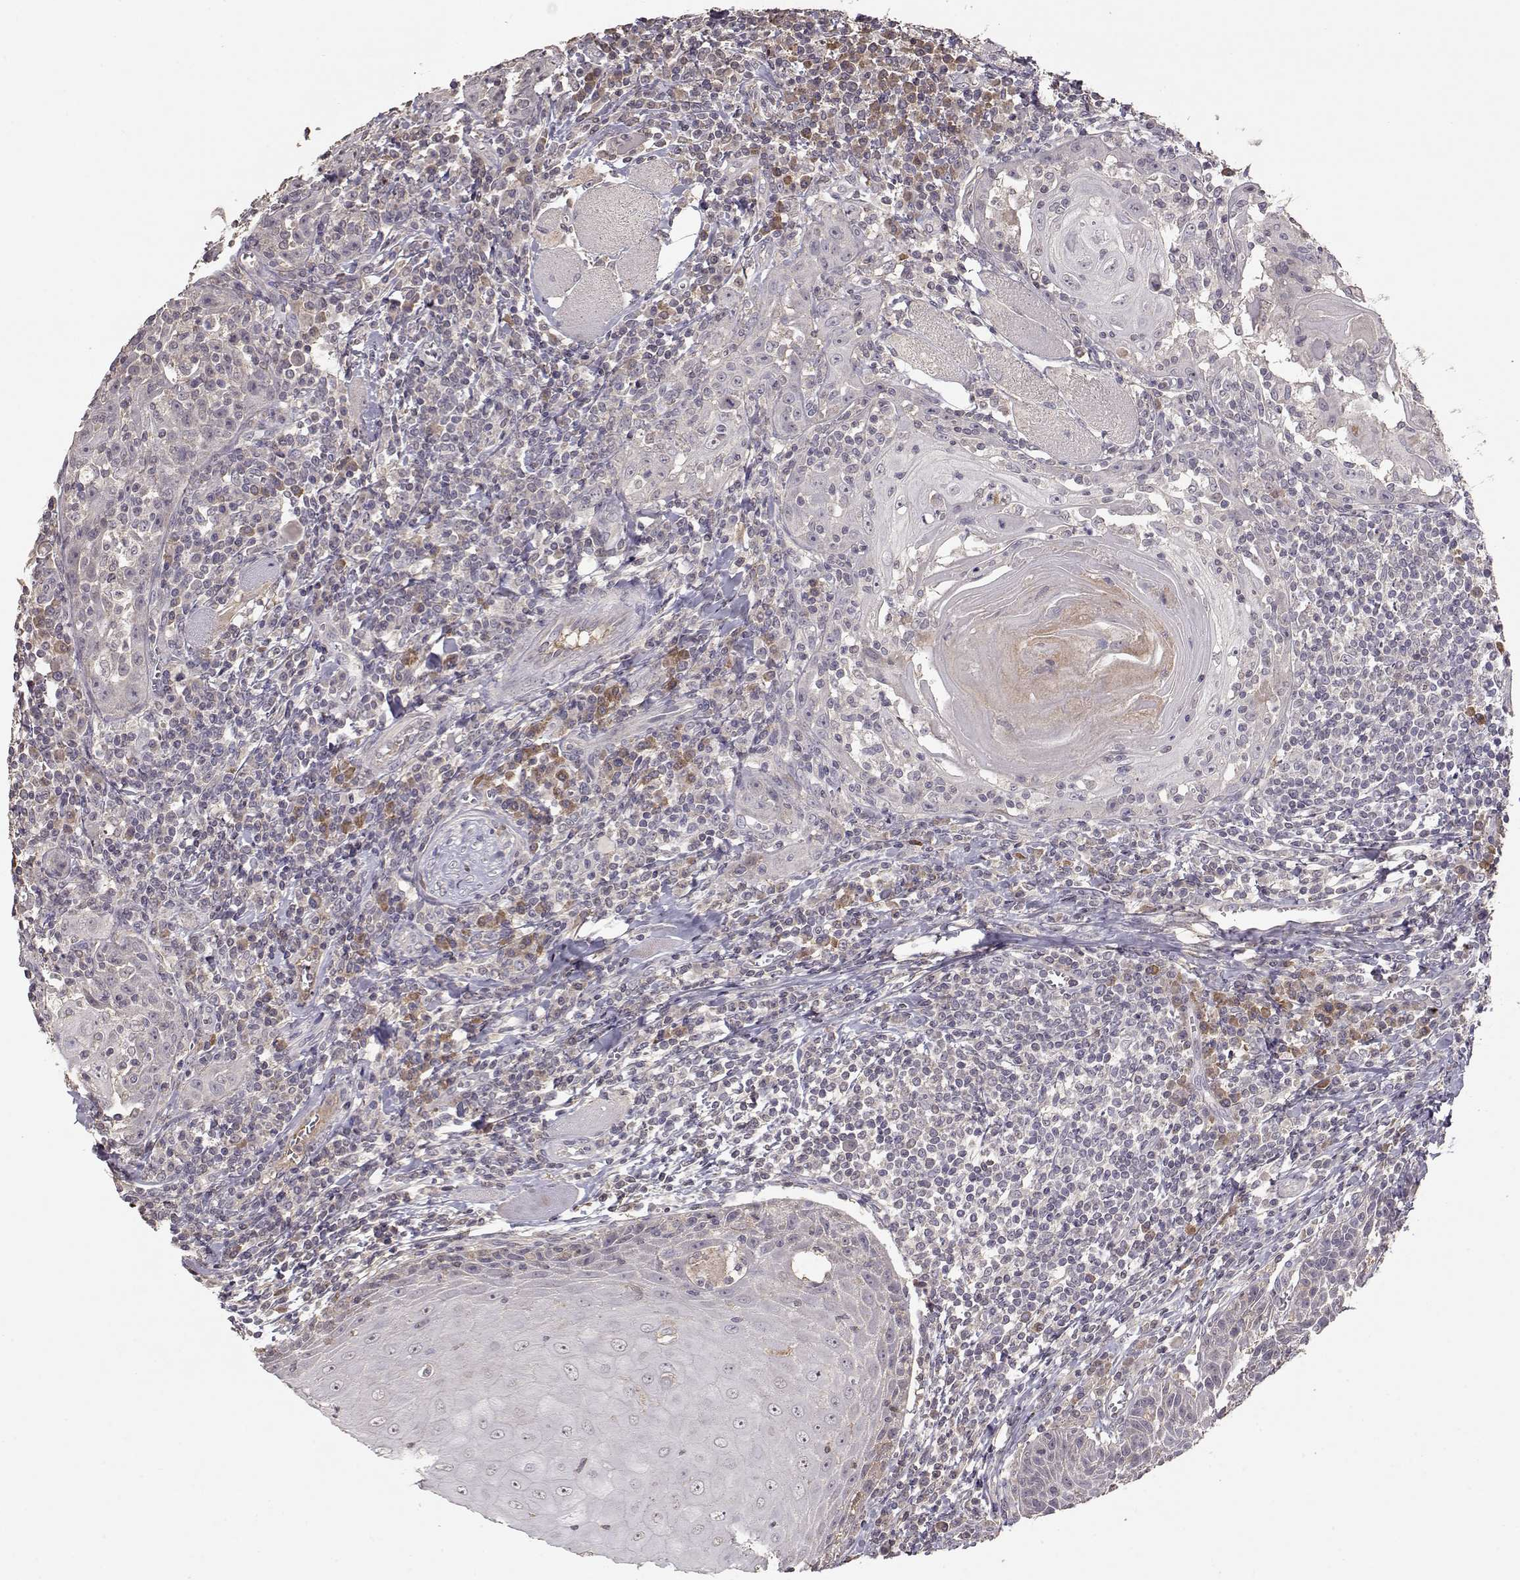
{"staining": {"intensity": "negative", "quantity": "none", "location": "none"}, "tissue": "head and neck cancer", "cell_type": "Tumor cells", "image_type": "cancer", "snomed": [{"axis": "morphology", "description": "Normal tissue, NOS"}, {"axis": "morphology", "description": "Squamous cell carcinoma, NOS"}, {"axis": "topography", "description": "Oral tissue"}, {"axis": "topography", "description": "Head-Neck"}], "caption": "An image of human head and neck cancer (squamous cell carcinoma) is negative for staining in tumor cells. (IHC, brightfield microscopy, high magnification).", "gene": "PMCH", "patient": {"sex": "male", "age": 52}}